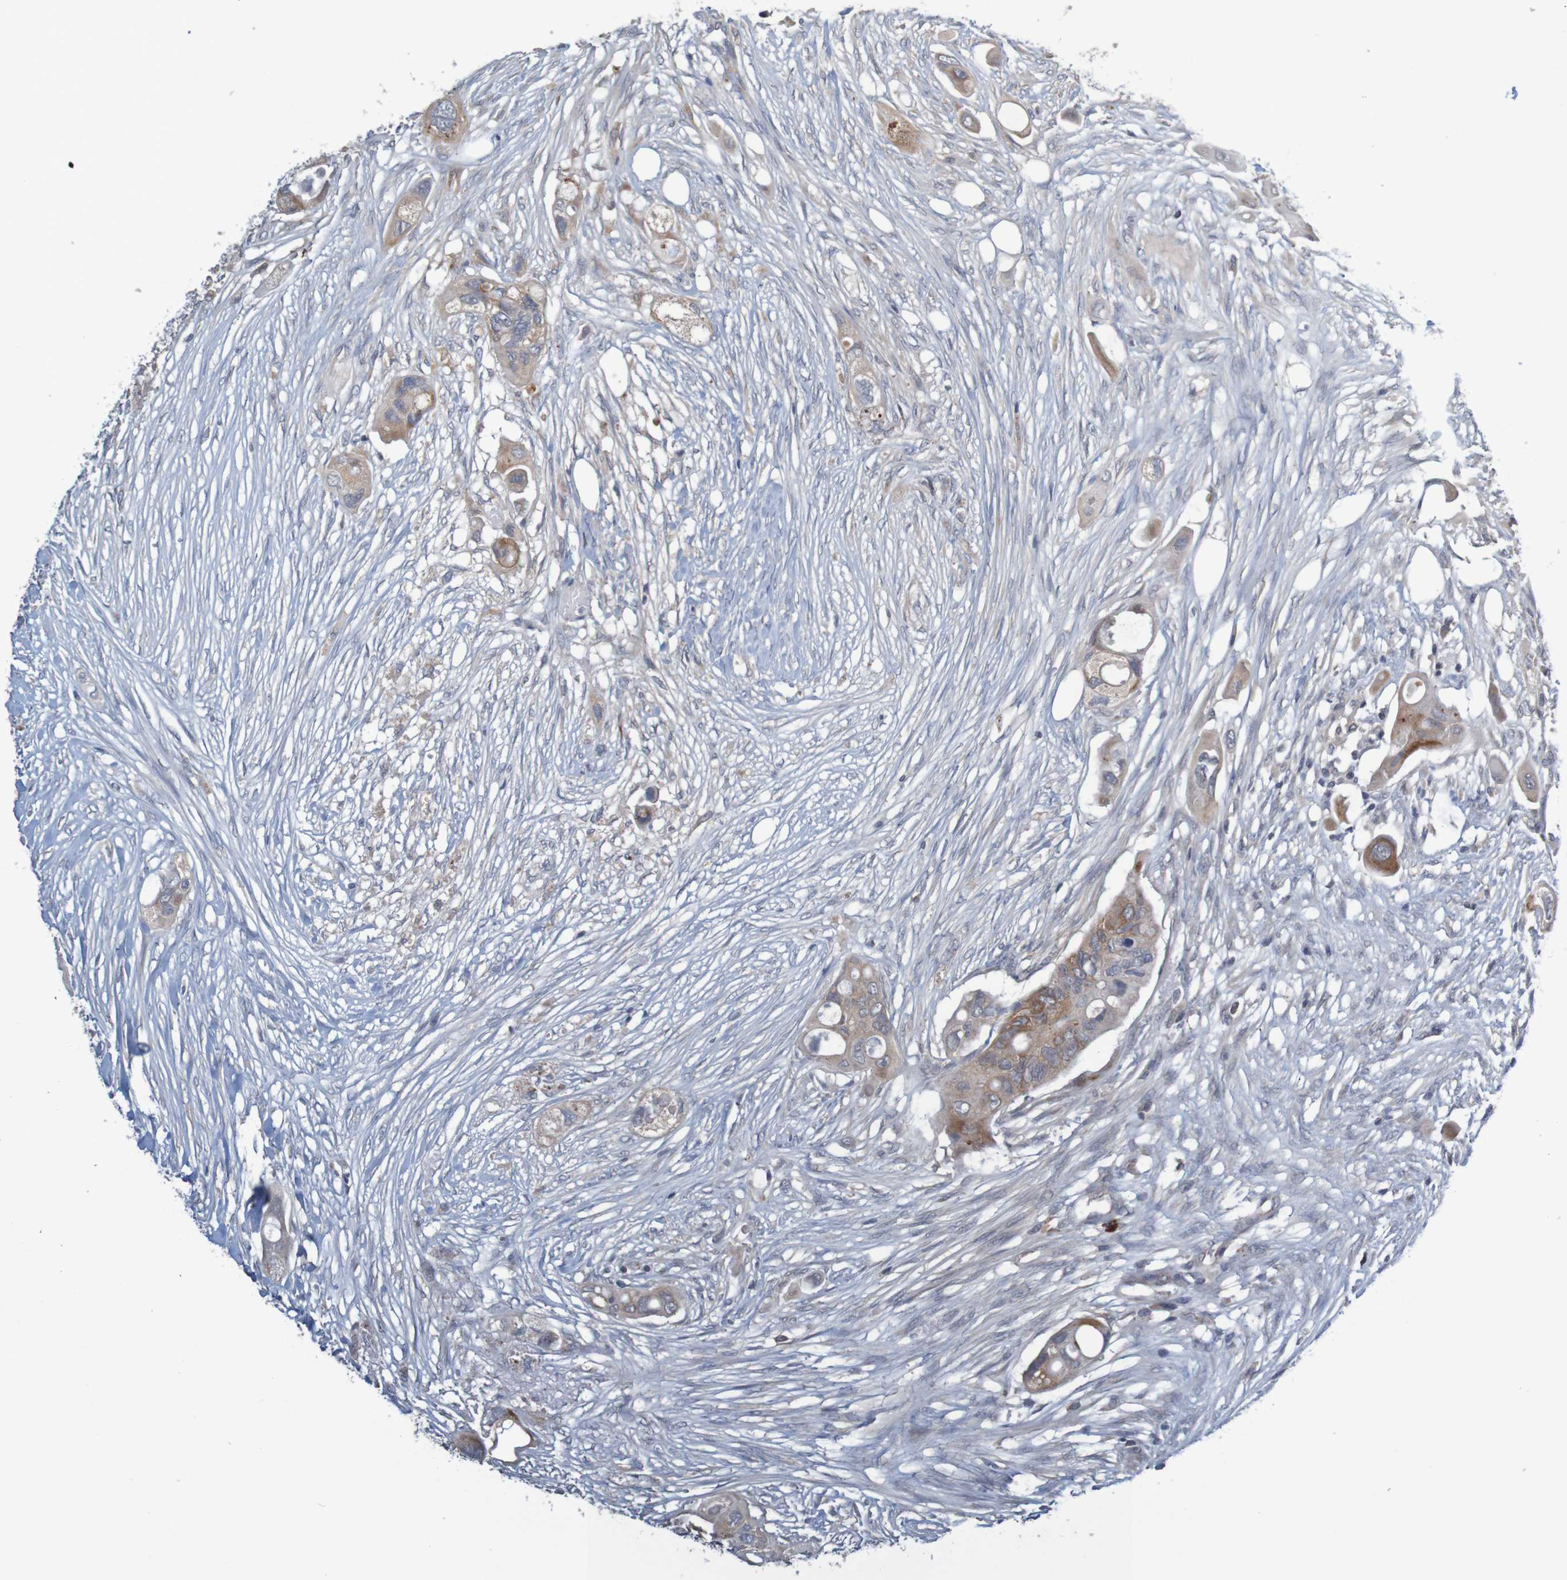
{"staining": {"intensity": "moderate", "quantity": "25%-75%", "location": "cytoplasmic/membranous"}, "tissue": "colorectal cancer", "cell_type": "Tumor cells", "image_type": "cancer", "snomed": [{"axis": "morphology", "description": "Adenocarcinoma, NOS"}, {"axis": "topography", "description": "Colon"}], "caption": "This is a photomicrograph of IHC staining of colorectal cancer, which shows moderate expression in the cytoplasmic/membranous of tumor cells.", "gene": "ANKK1", "patient": {"sex": "female", "age": 57}}